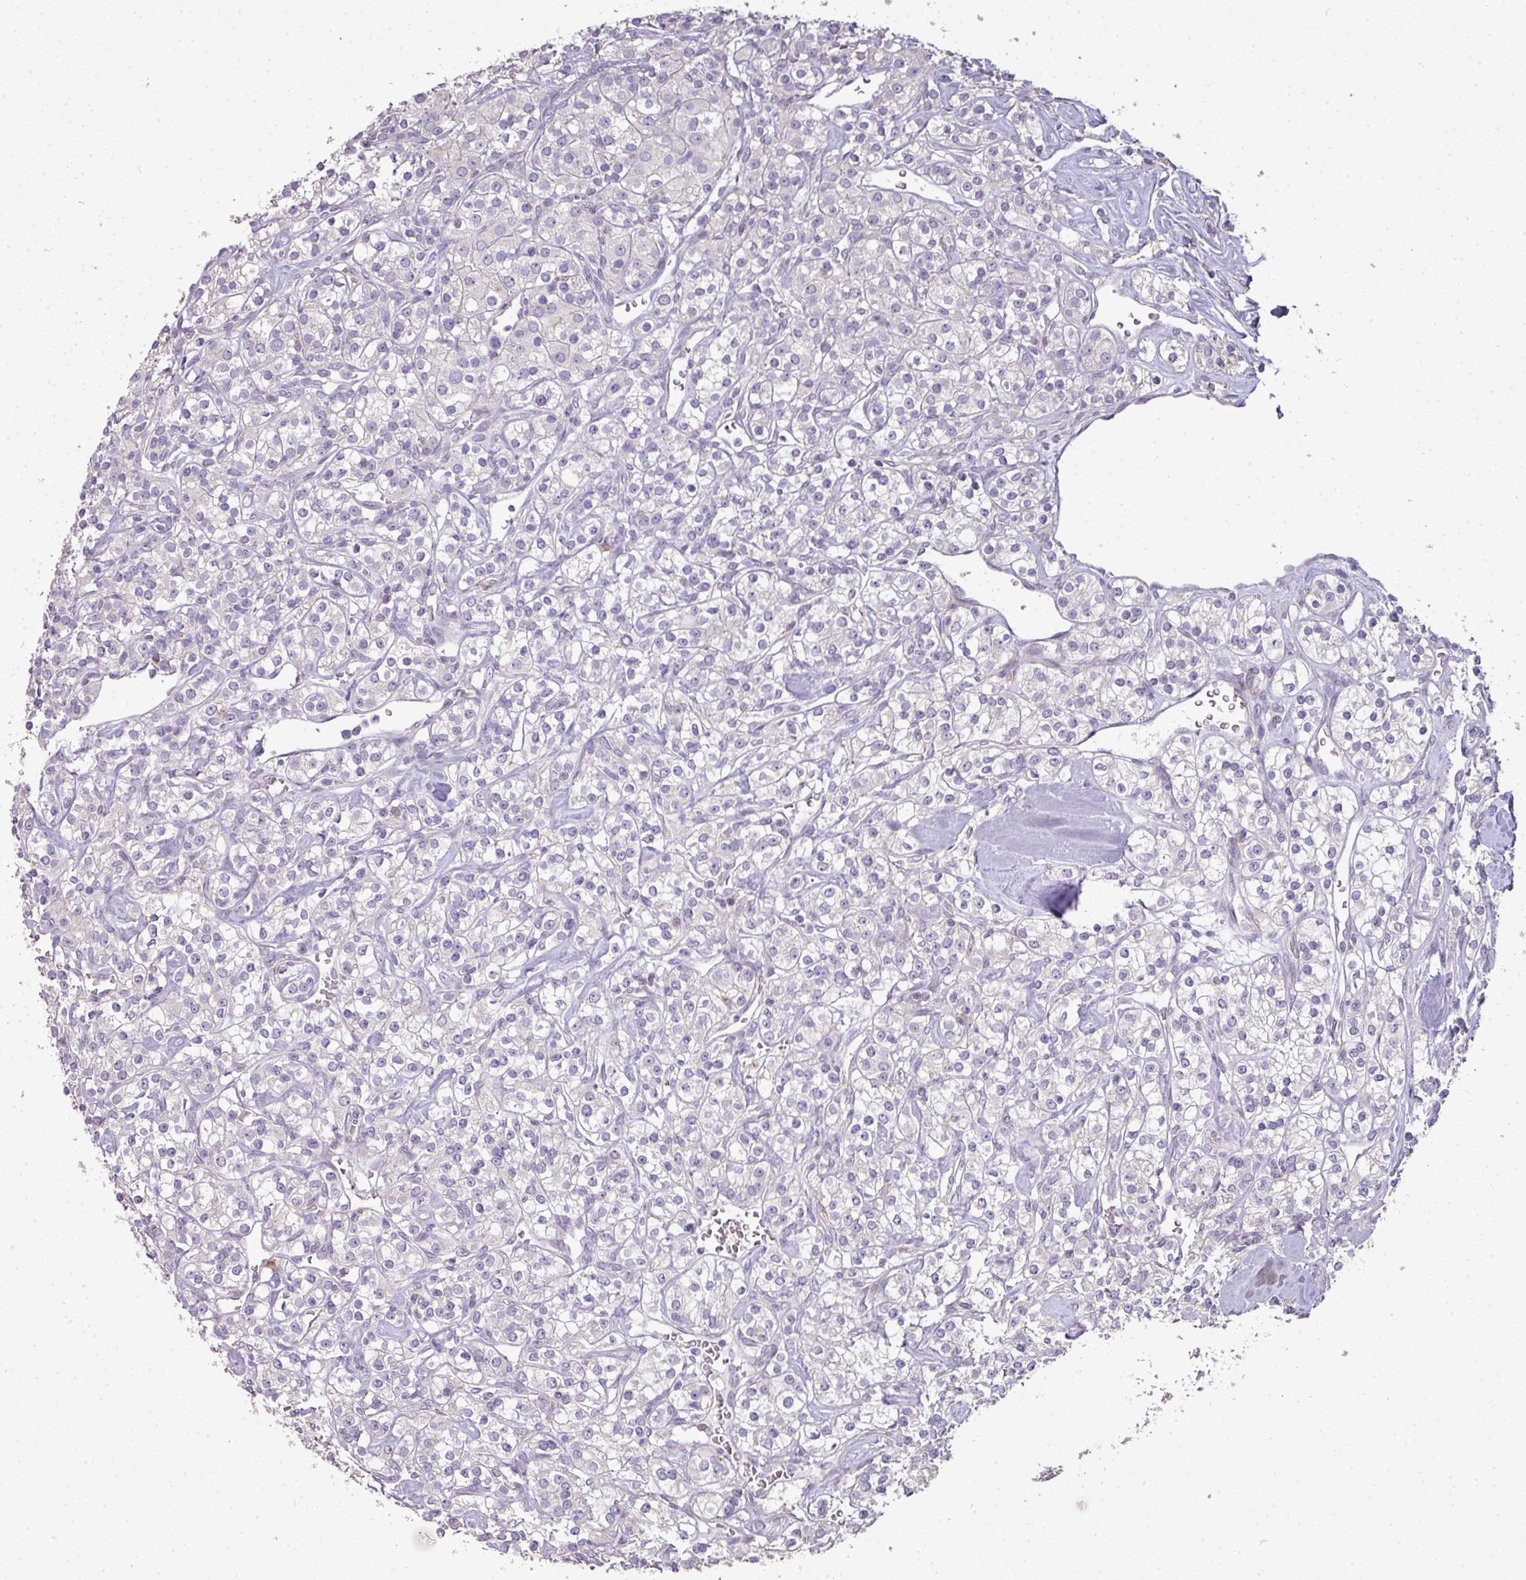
{"staining": {"intensity": "negative", "quantity": "none", "location": "none"}, "tissue": "renal cancer", "cell_type": "Tumor cells", "image_type": "cancer", "snomed": [{"axis": "morphology", "description": "Adenocarcinoma, NOS"}, {"axis": "topography", "description": "Kidney"}], "caption": "Renal cancer was stained to show a protein in brown. There is no significant staining in tumor cells. (Brightfield microscopy of DAB (3,3'-diaminobenzidine) IHC at high magnification).", "gene": "LY9", "patient": {"sex": "male", "age": 77}}